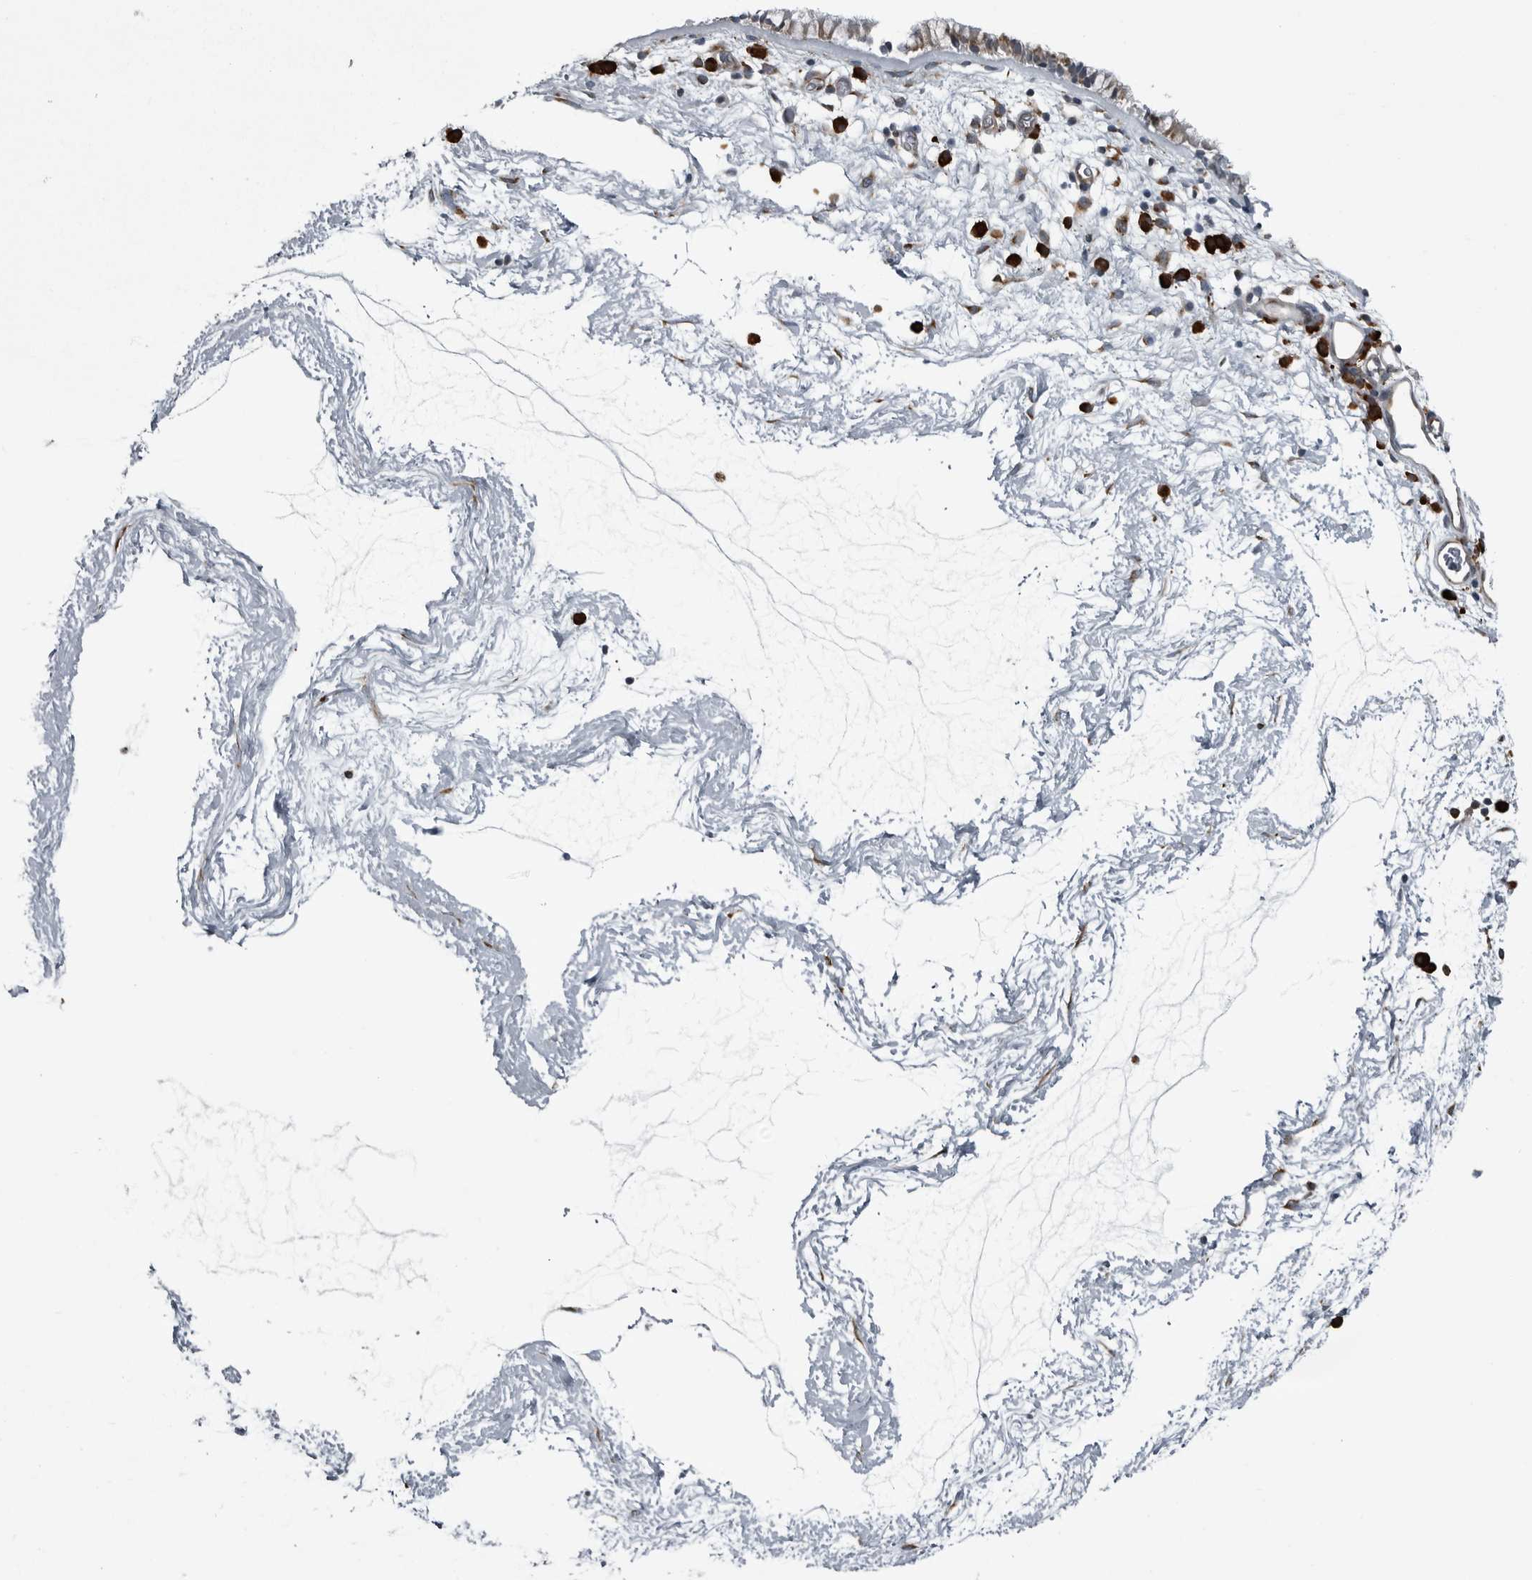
{"staining": {"intensity": "moderate", "quantity": ">75%", "location": "cytoplasmic/membranous"}, "tissue": "nasopharynx", "cell_type": "Respiratory epithelial cells", "image_type": "normal", "snomed": [{"axis": "morphology", "description": "Normal tissue, NOS"}, {"axis": "morphology", "description": "Inflammation, NOS"}, {"axis": "topography", "description": "Nasopharynx"}], "caption": "Human nasopharynx stained with a protein marker displays moderate staining in respiratory epithelial cells.", "gene": "CEP85", "patient": {"sex": "male", "age": 48}}